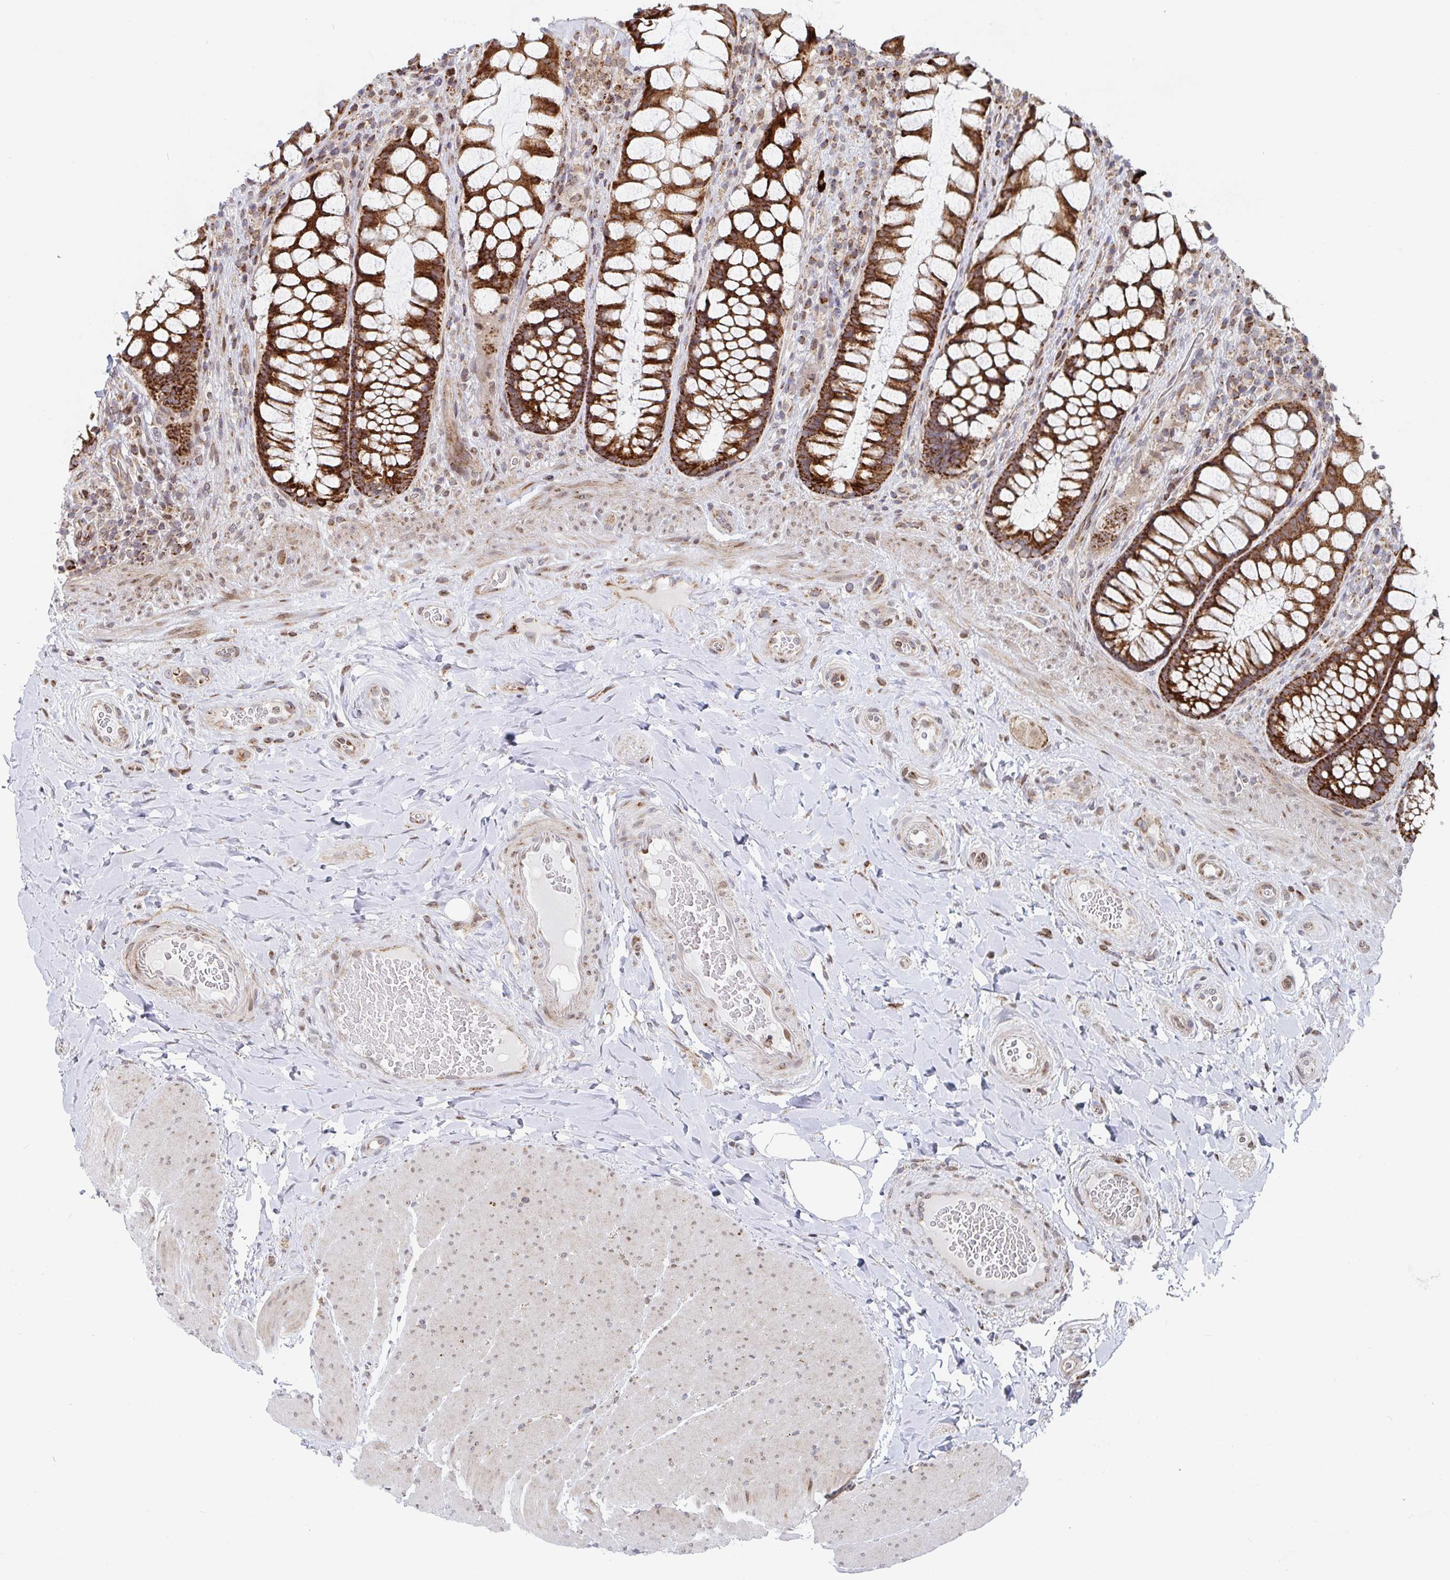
{"staining": {"intensity": "strong", "quantity": ">75%", "location": "cytoplasmic/membranous"}, "tissue": "rectum", "cell_type": "Glandular cells", "image_type": "normal", "snomed": [{"axis": "morphology", "description": "Normal tissue, NOS"}, {"axis": "topography", "description": "Rectum"}], "caption": "Immunohistochemical staining of normal human rectum displays >75% levels of strong cytoplasmic/membranous protein staining in about >75% of glandular cells.", "gene": "STARD8", "patient": {"sex": "female", "age": 58}}